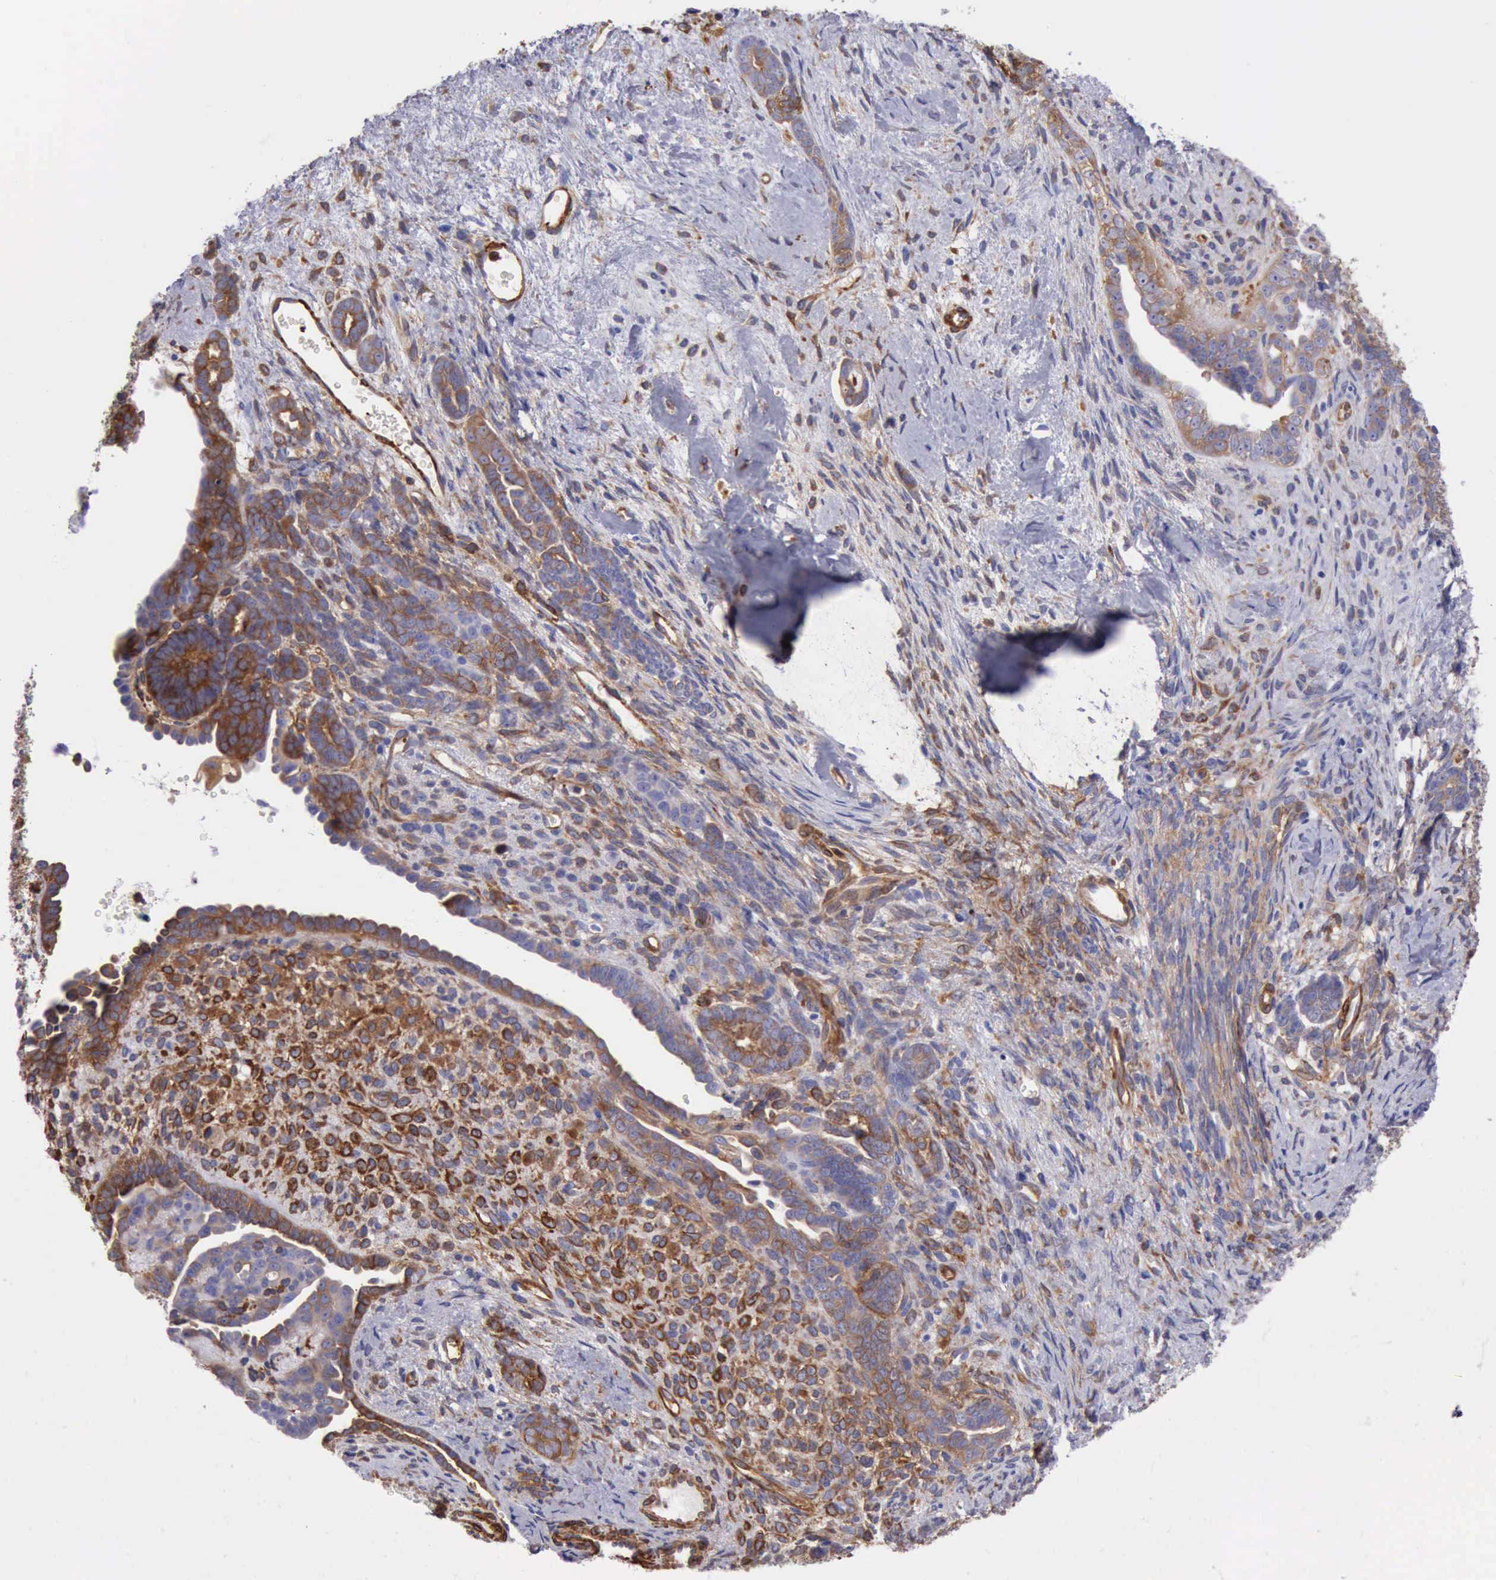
{"staining": {"intensity": "moderate", "quantity": "<25%", "location": "cytoplasmic/membranous"}, "tissue": "endometrial cancer", "cell_type": "Tumor cells", "image_type": "cancer", "snomed": [{"axis": "morphology", "description": "Neoplasm, malignant, NOS"}, {"axis": "topography", "description": "Endometrium"}], "caption": "A high-resolution micrograph shows IHC staining of endometrial neoplasm (malignant), which displays moderate cytoplasmic/membranous expression in about <25% of tumor cells. The staining is performed using DAB brown chromogen to label protein expression. The nuclei are counter-stained blue using hematoxylin.", "gene": "FLNA", "patient": {"sex": "female", "age": 74}}